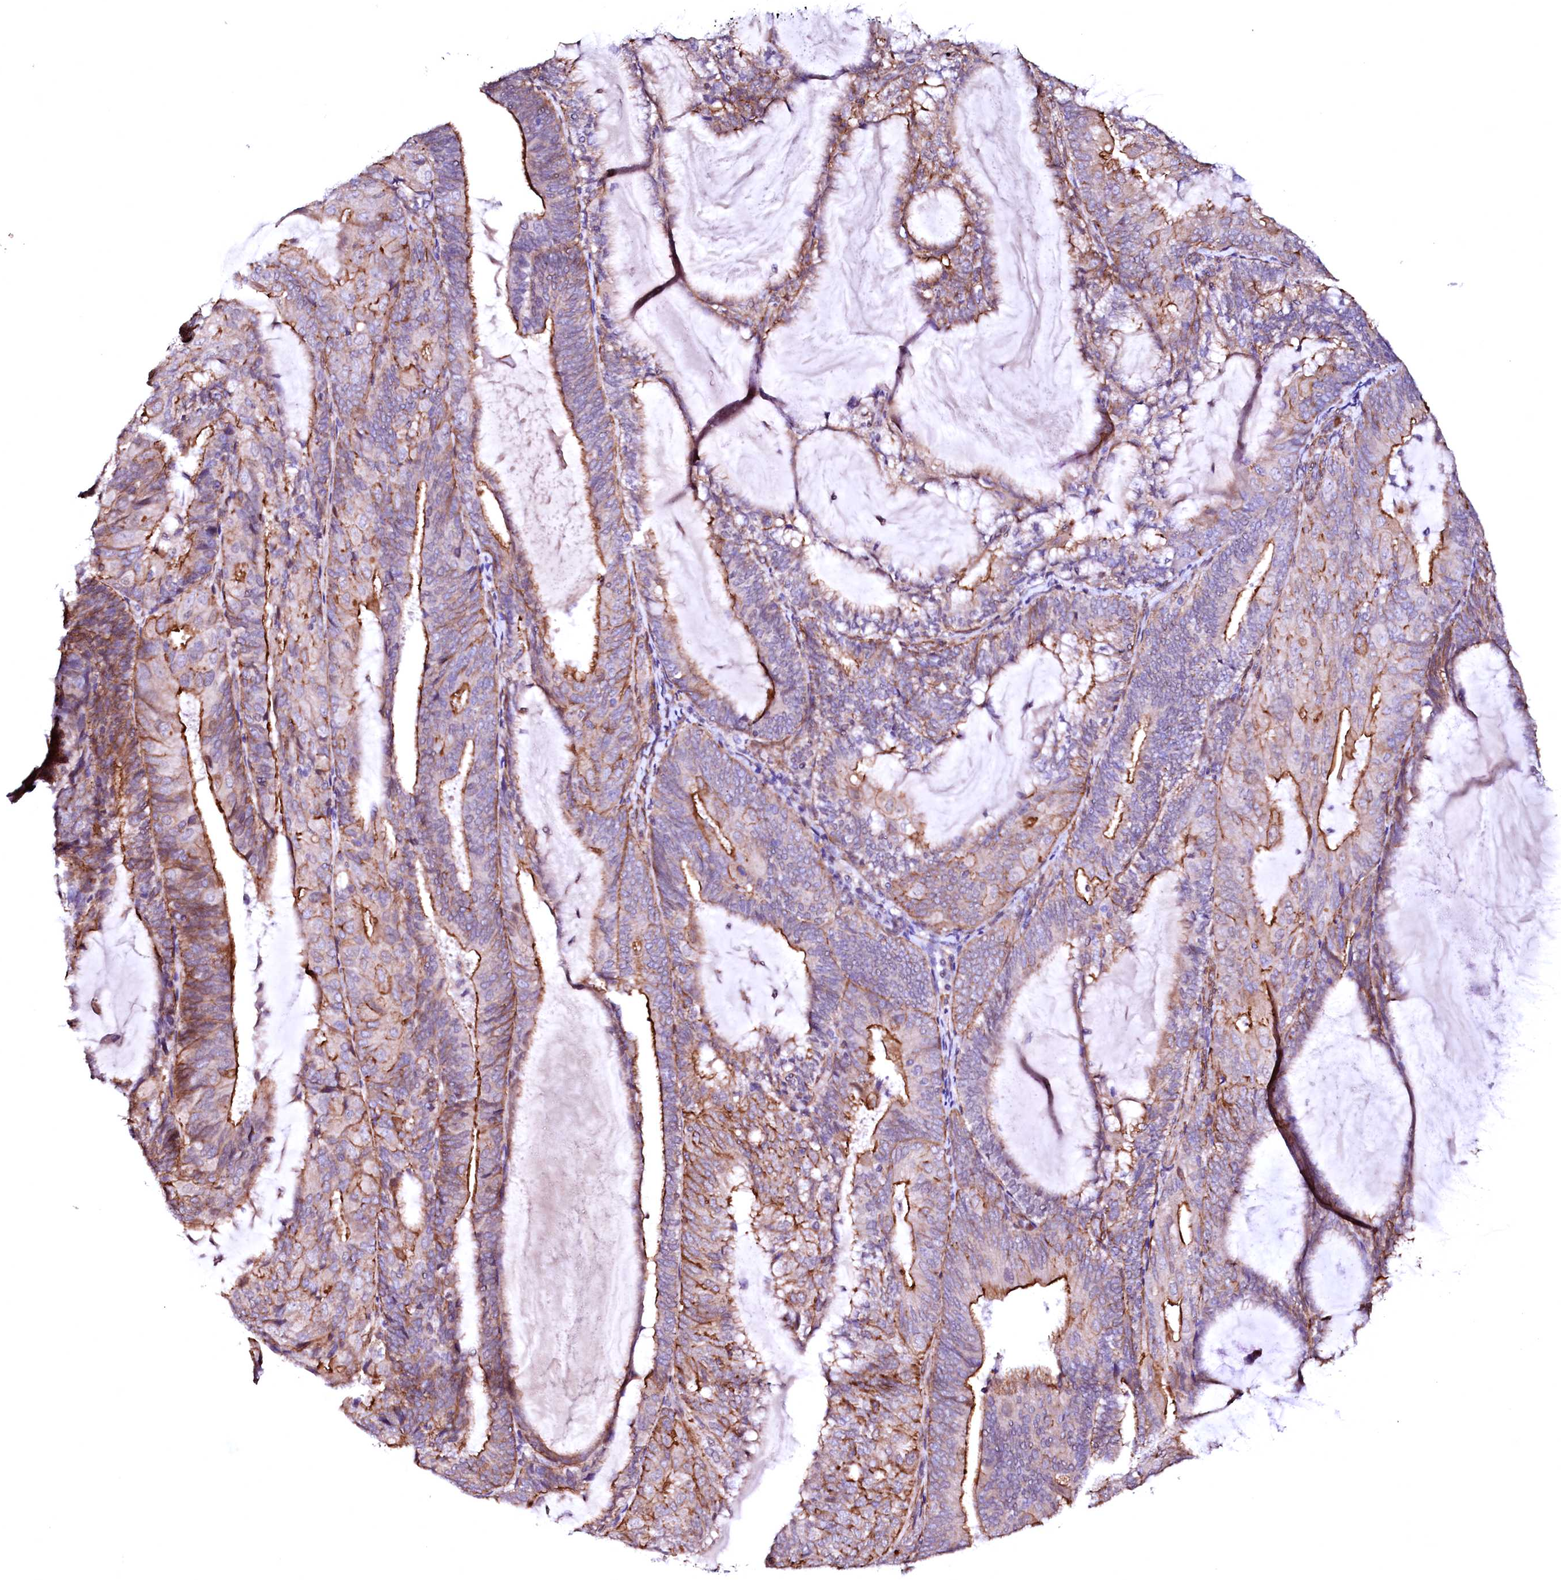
{"staining": {"intensity": "moderate", "quantity": ">75%", "location": "cytoplasmic/membranous"}, "tissue": "endometrial cancer", "cell_type": "Tumor cells", "image_type": "cancer", "snomed": [{"axis": "morphology", "description": "Adenocarcinoma, NOS"}, {"axis": "topography", "description": "Endometrium"}], "caption": "Immunohistochemistry photomicrograph of adenocarcinoma (endometrial) stained for a protein (brown), which displays medium levels of moderate cytoplasmic/membranous expression in approximately >75% of tumor cells.", "gene": "GPR176", "patient": {"sex": "female", "age": 81}}